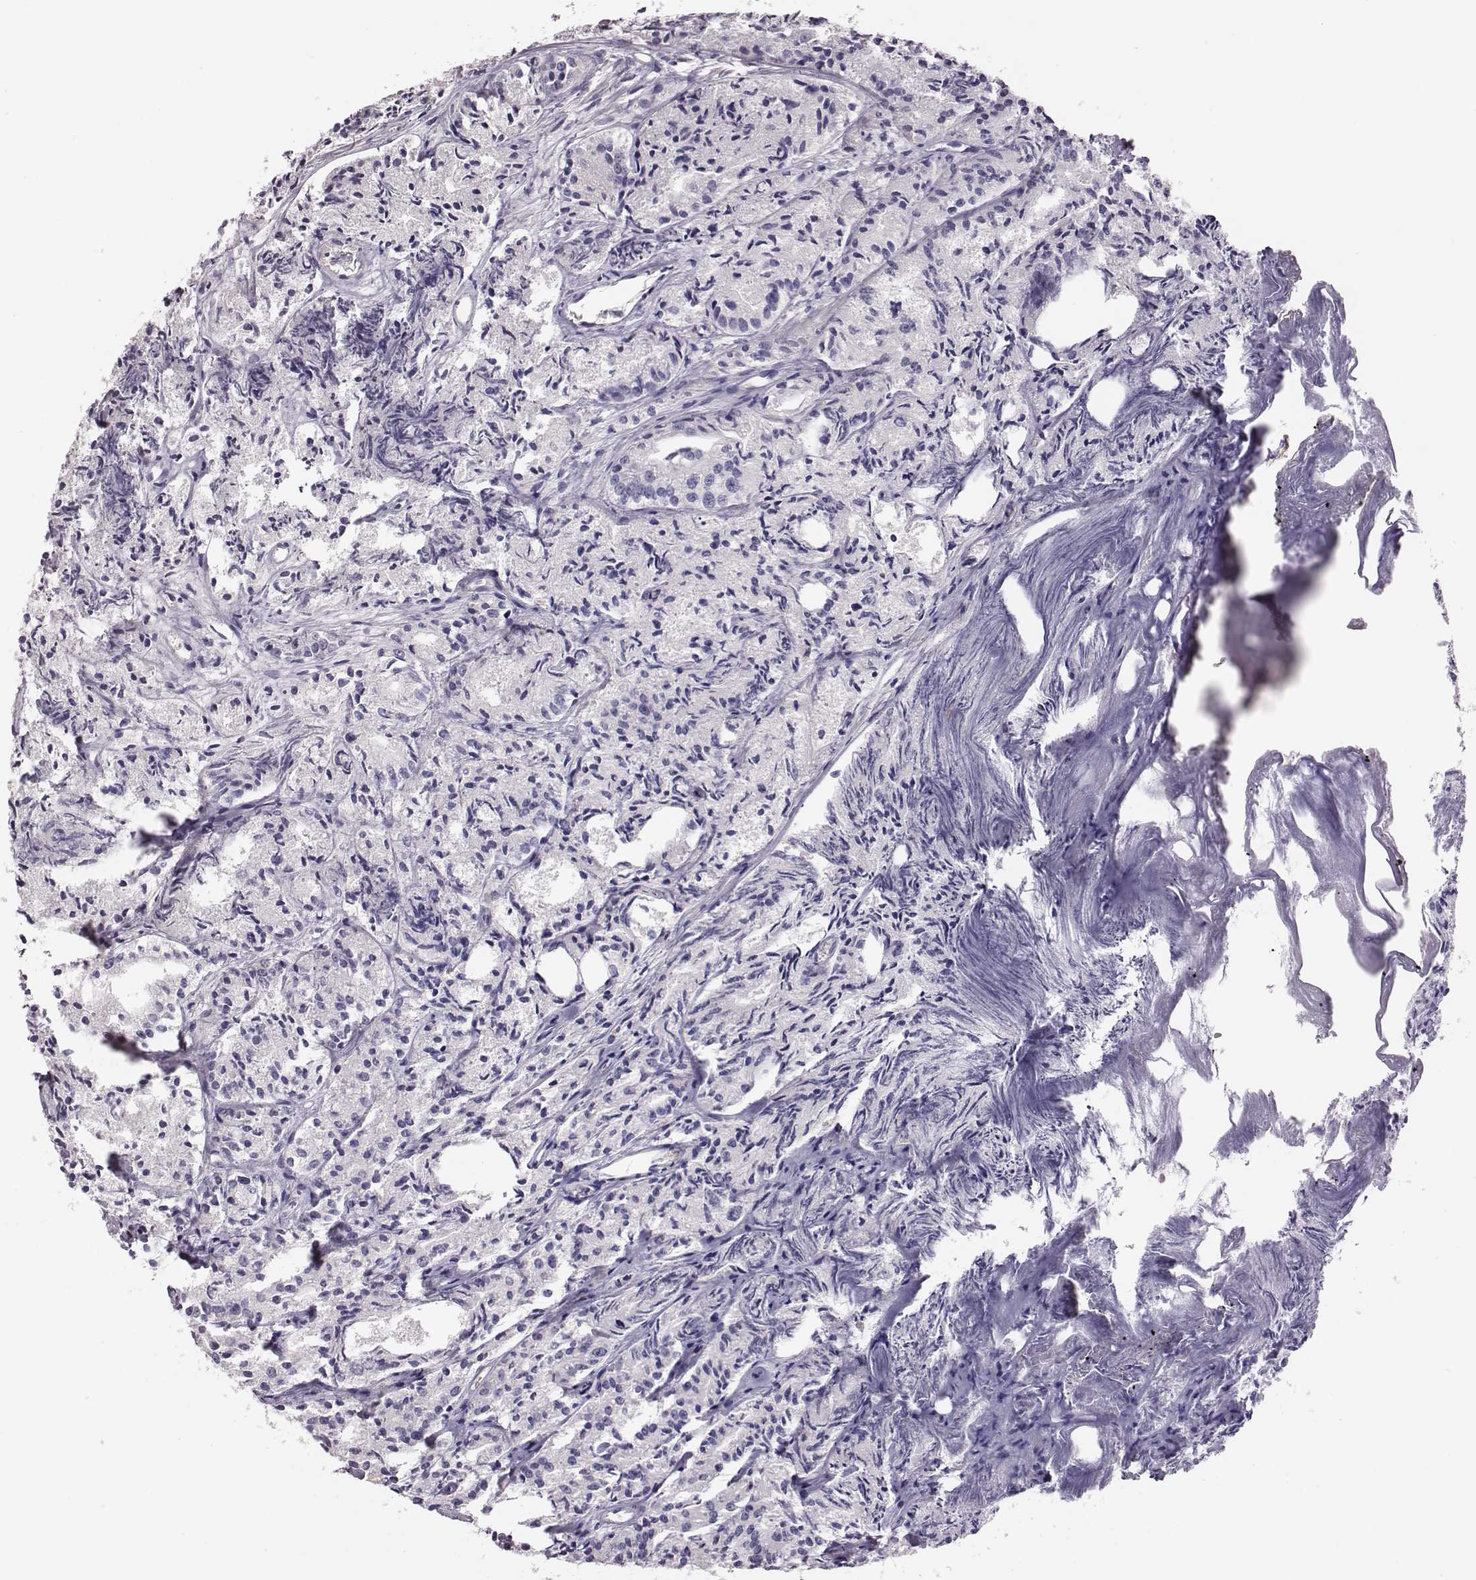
{"staining": {"intensity": "negative", "quantity": "none", "location": "none"}, "tissue": "prostate cancer", "cell_type": "Tumor cells", "image_type": "cancer", "snomed": [{"axis": "morphology", "description": "Adenocarcinoma, Medium grade"}, {"axis": "topography", "description": "Prostate"}], "caption": "Human prostate cancer stained for a protein using immunohistochemistry reveals no expression in tumor cells.", "gene": "KMO", "patient": {"sex": "male", "age": 74}}